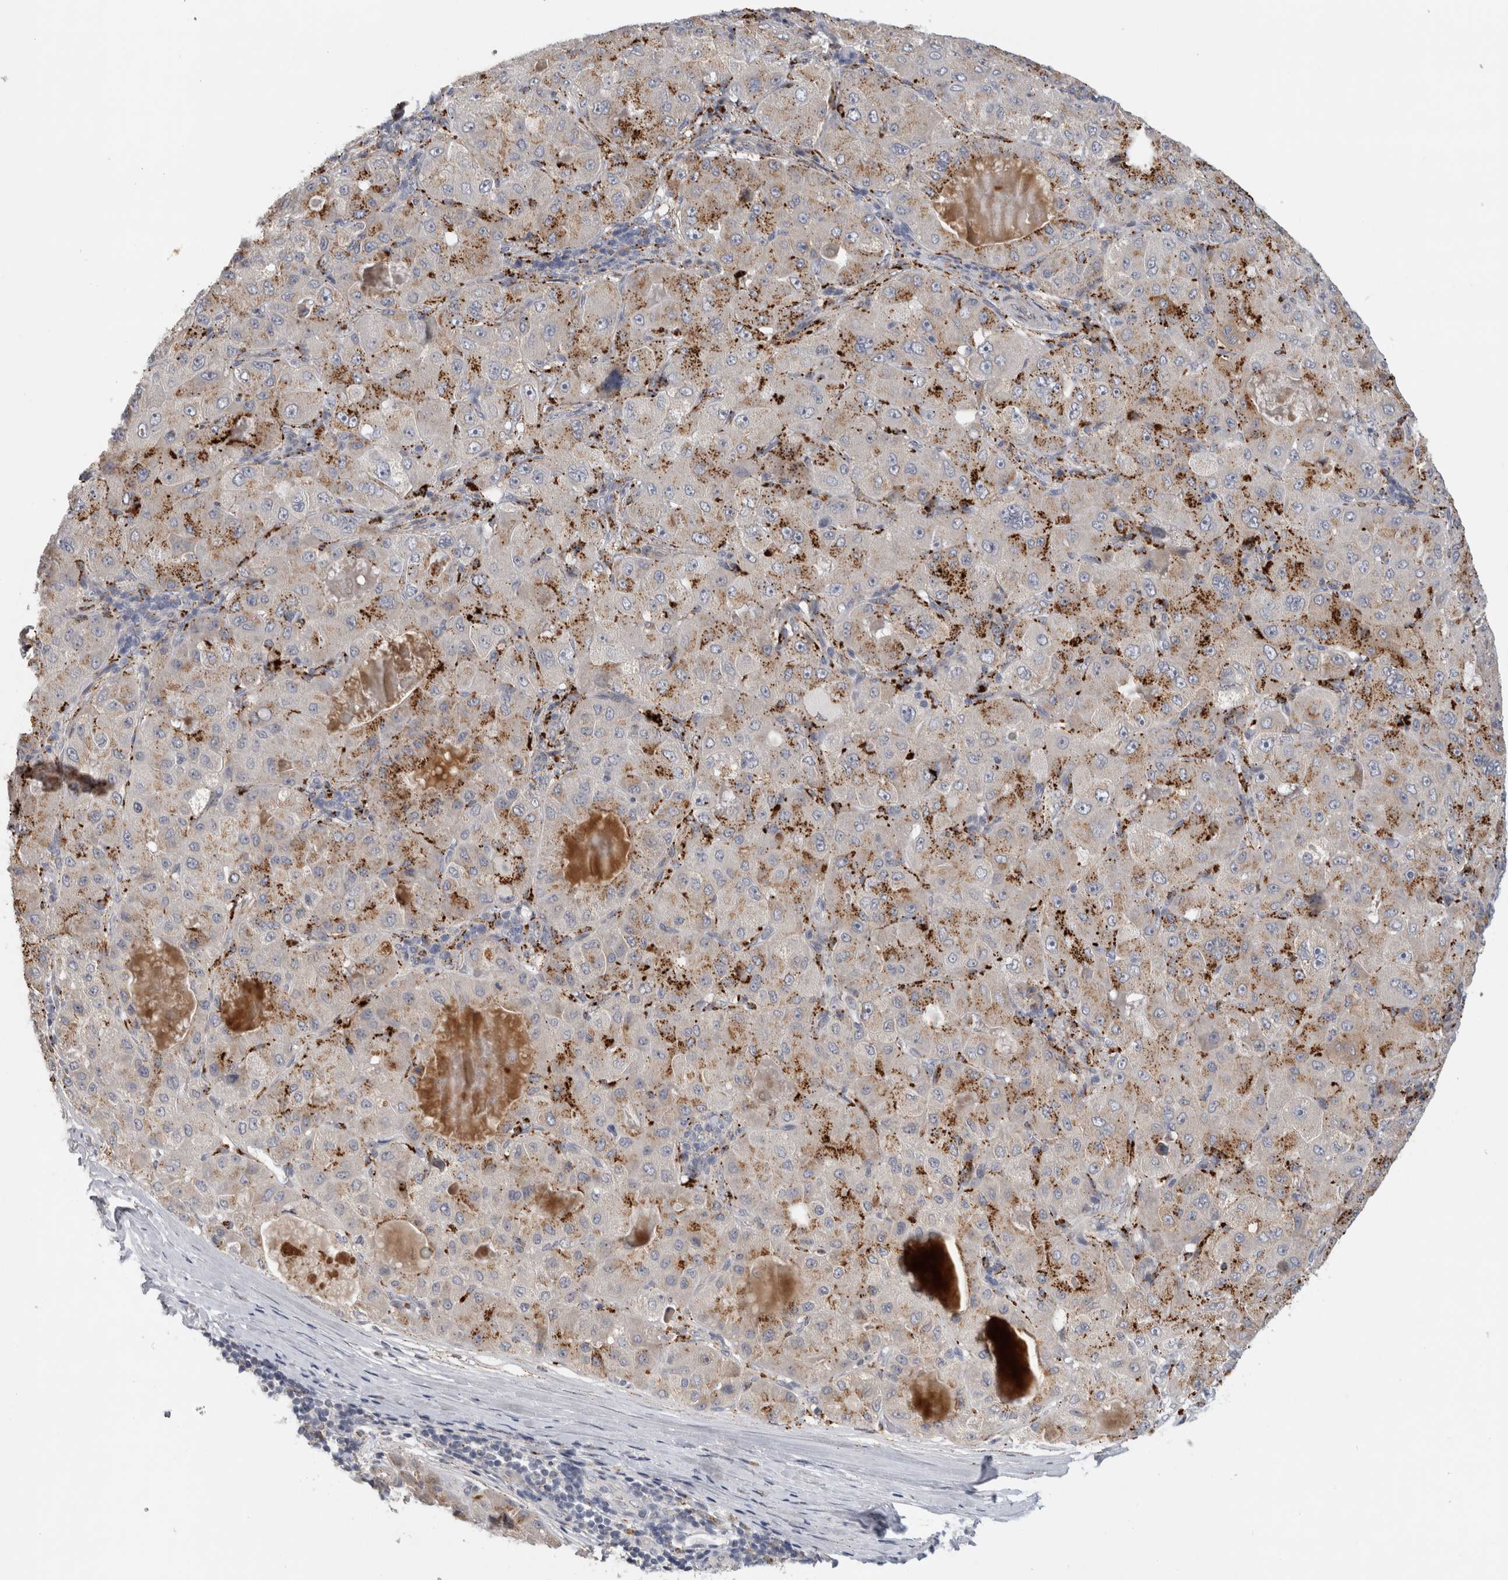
{"staining": {"intensity": "strong", "quantity": "25%-75%", "location": "cytoplasmic/membranous"}, "tissue": "liver cancer", "cell_type": "Tumor cells", "image_type": "cancer", "snomed": [{"axis": "morphology", "description": "Carcinoma, Hepatocellular, NOS"}, {"axis": "topography", "description": "Liver"}], "caption": "Human liver cancer stained with a brown dye shows strong cytoplasmic/membranous positive expression in approximately 25%-75% of tumor cells.", "gene": "MGAT1", "patient": {"sex": "male", "age": 80}}